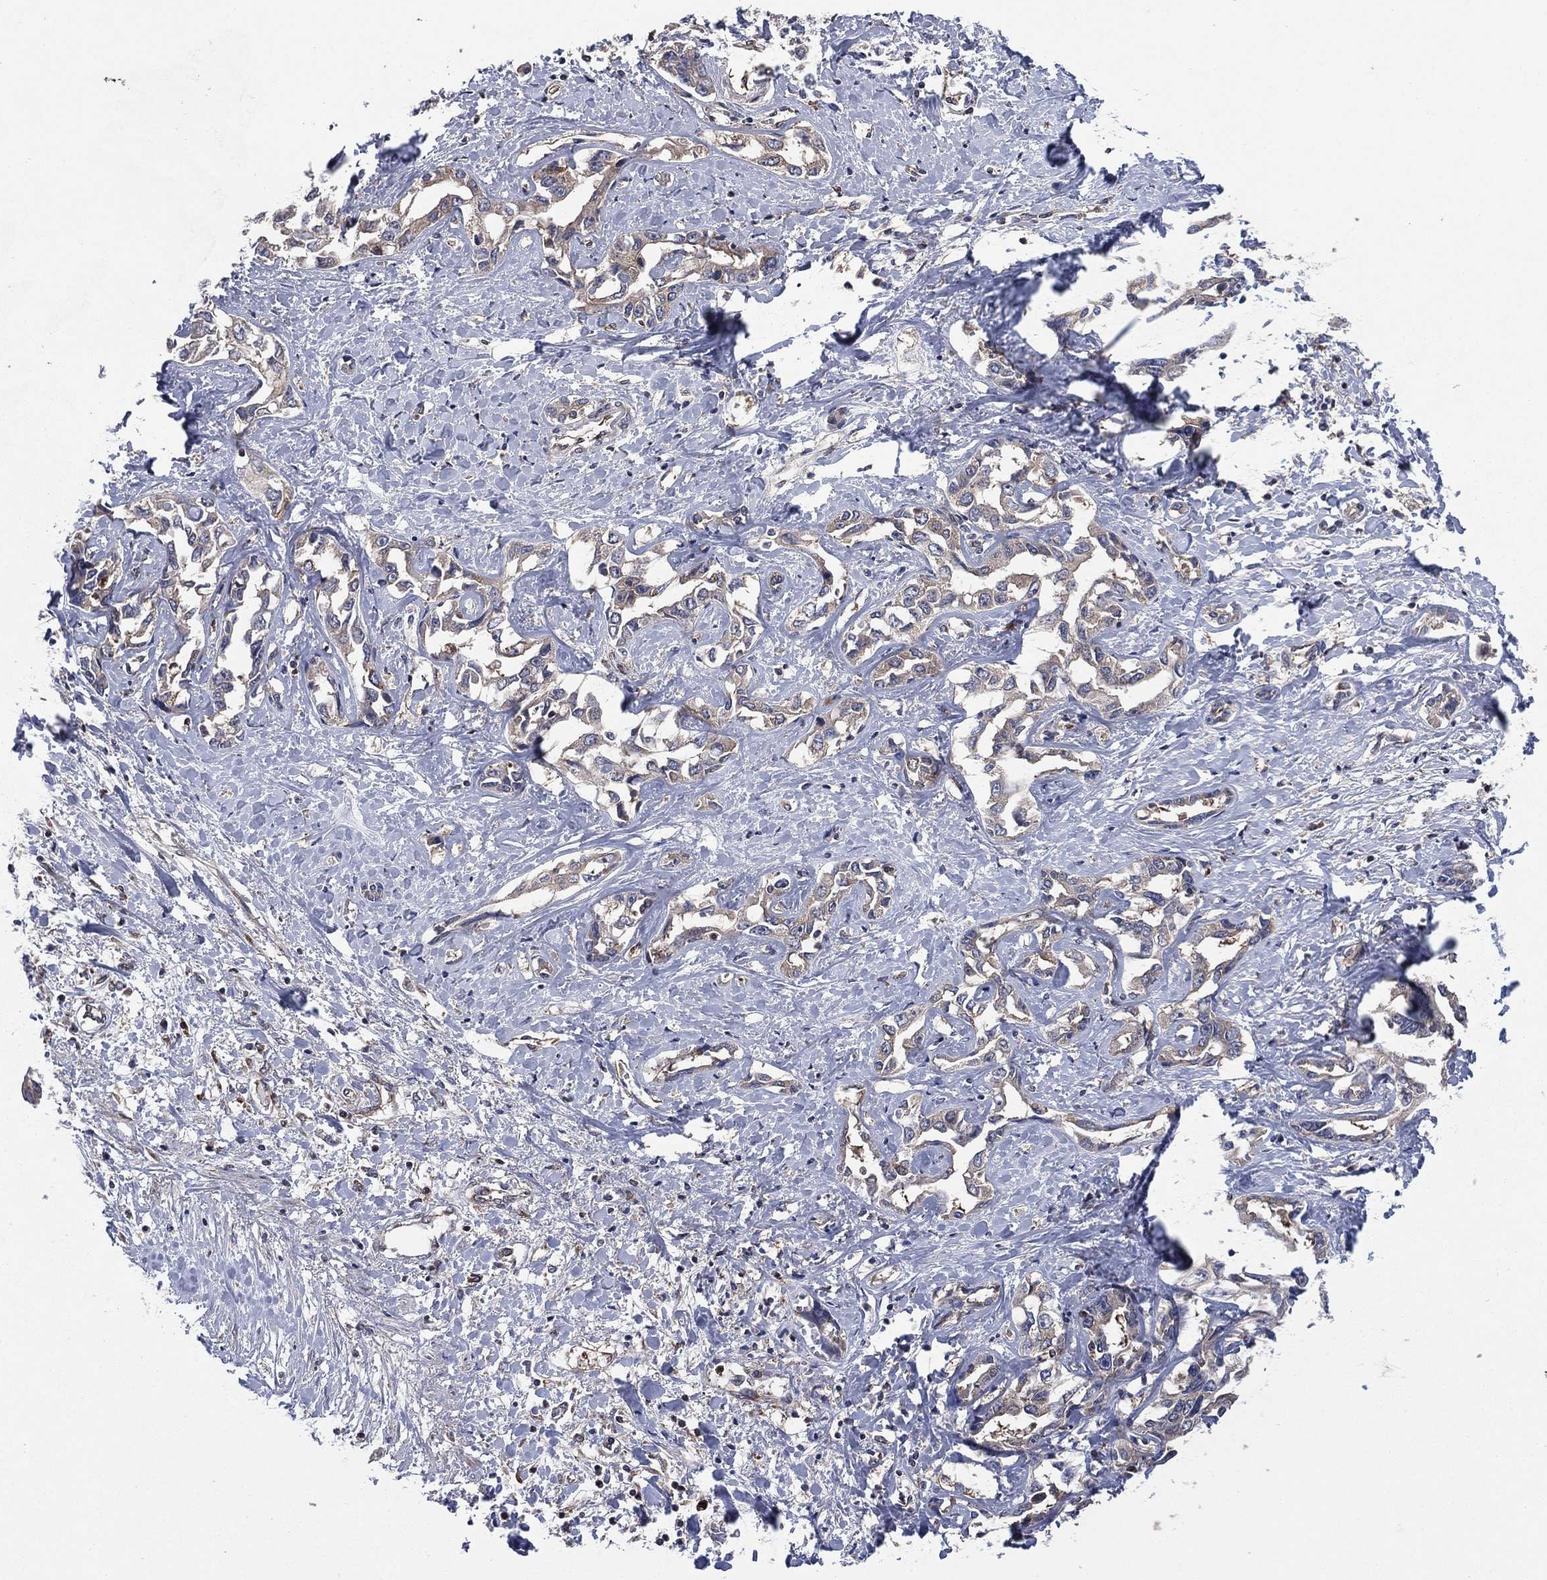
{"staining": {"intensity": "weak", "quantity": "<25%", "location": "cytoplasmic/membranous"}, "tissue": "liver cancer", "cell_type": "Tumor cells", "image_type": "cancer", "snomed": [{"axis": "morphology", "description": "Cholangiocarcinoma"}, {"axis": "topography", "description": "Liver"}], "caption": "There is no significant positivity in tumor cells of liver cholangiocarcinoma. Nuclei are stained in blue.", "gene": "C2orf76", "patient": {"sex": "male", "age": 59}}